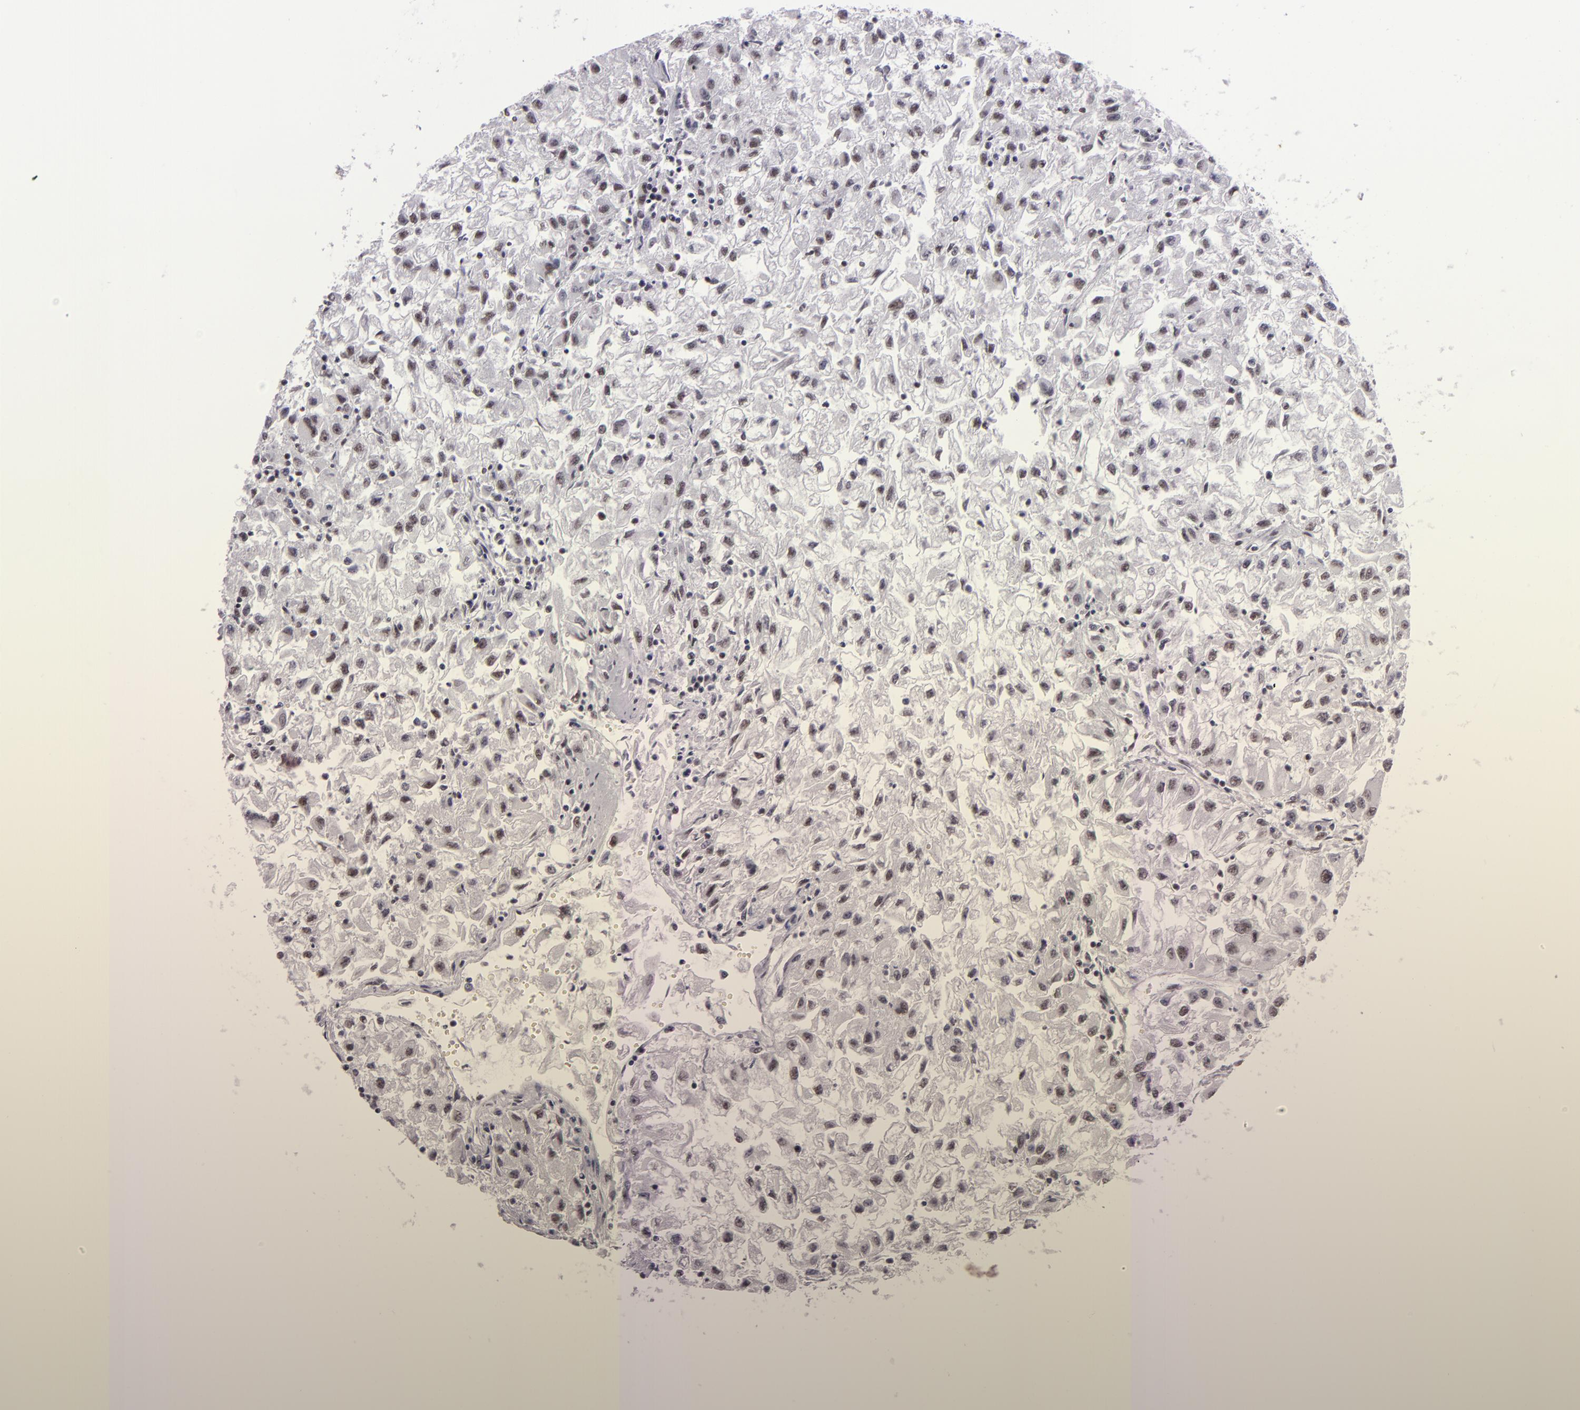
{"staining": {"intensity": "moderate", "quantity": "25%-75%", "location": "nuclear"}, "tissue": "renal cancer", "cell_type": "Tumor cells", "image_type": "cancer", "snomed": [{"axis": "morphology", "description": "Adenocarcinoma, NOS"}, {"axis": "topography", "description": "Kidney"}], "caption": "Approximately 25%-75% of tumor cells in human adenocarcinoma (renal) reveal moderate nuclear protein staining as visualized by brown immunohistochemical staining.", "gene": "BRD8", "patient": {"sex": "male", "age": 59}}